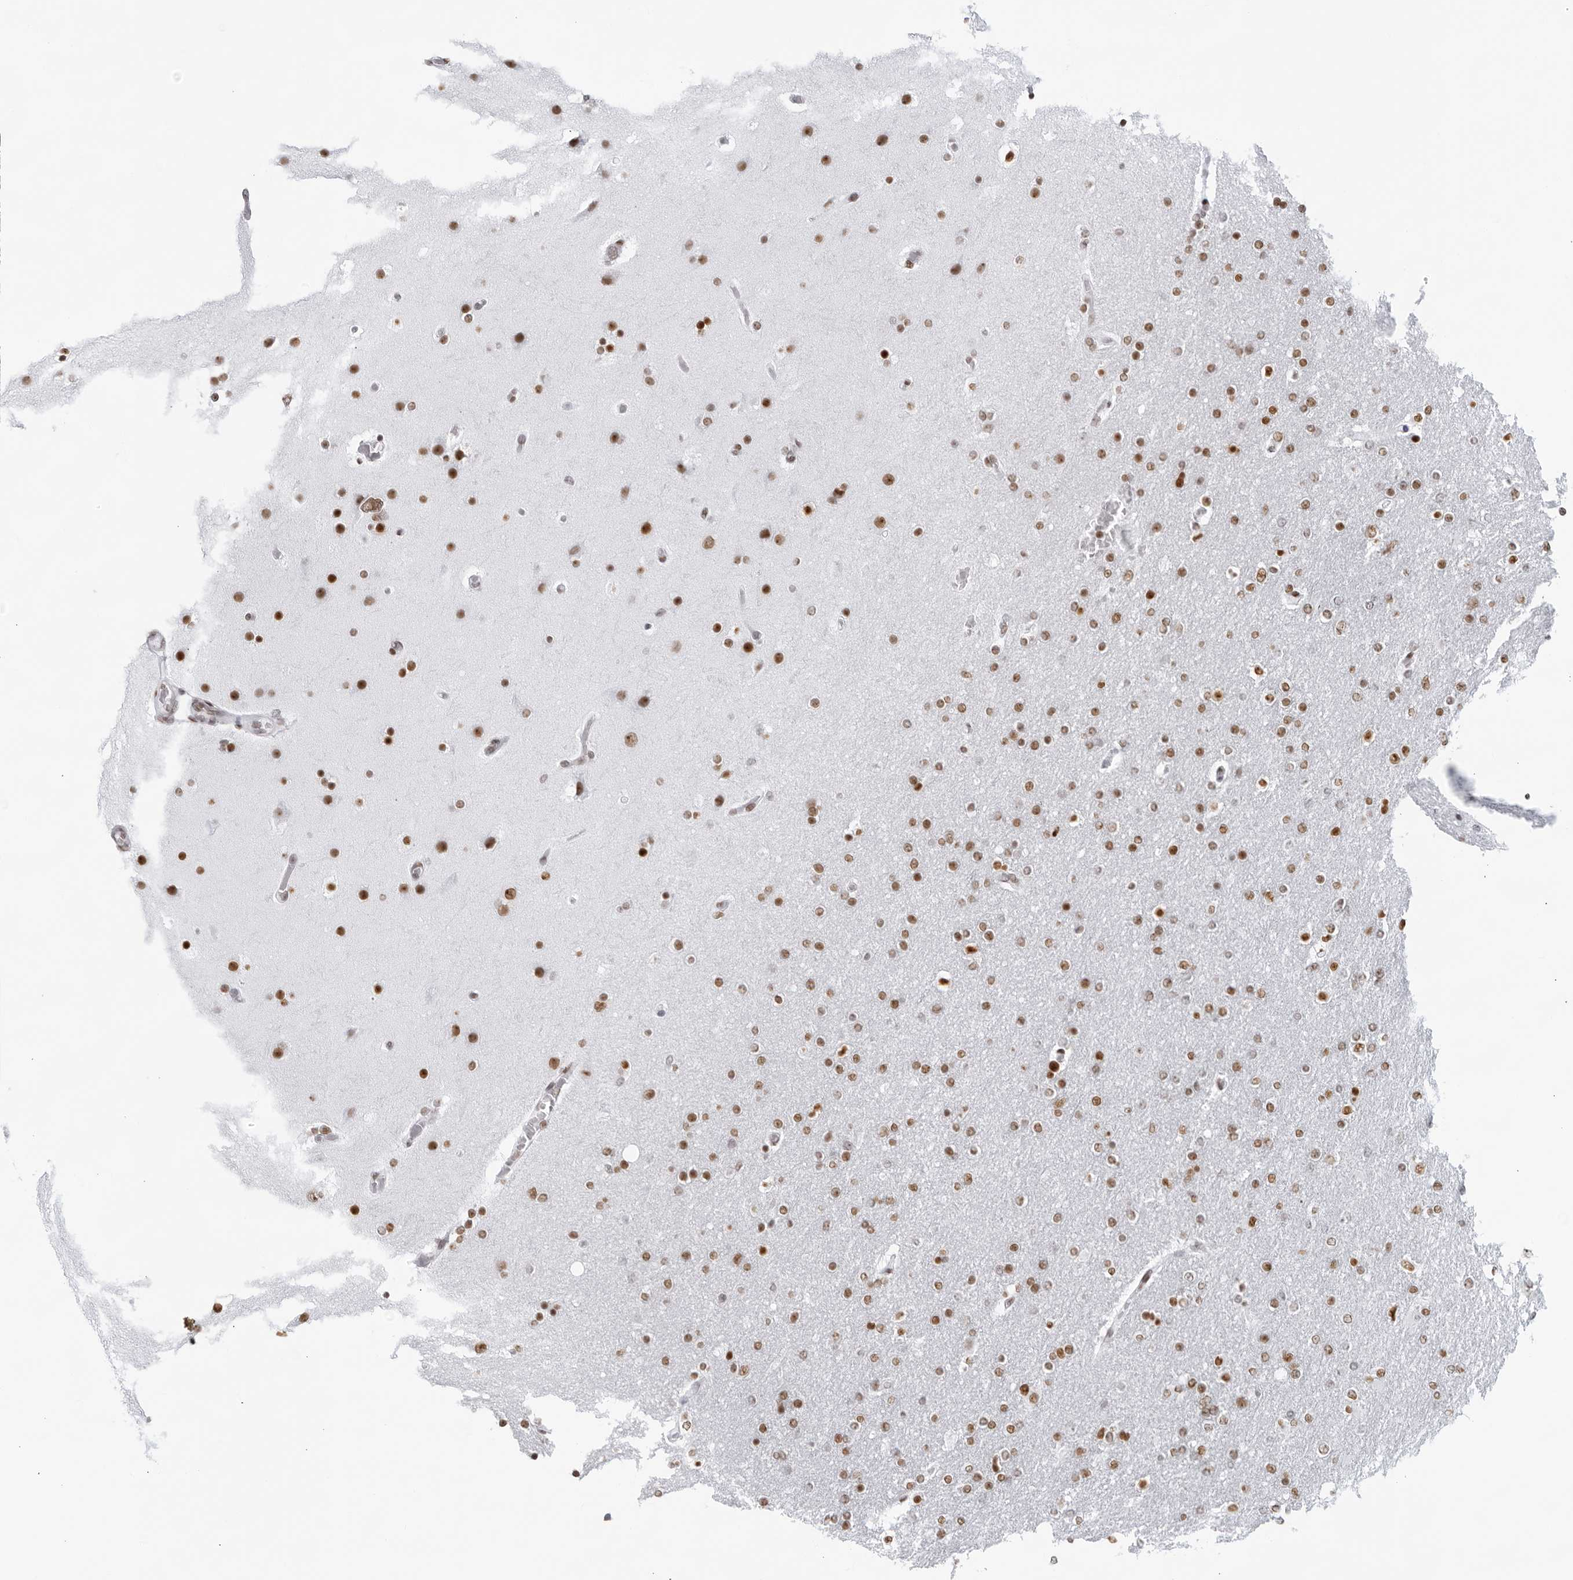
{"staining": {"intensity": "moderate", "quantity": ">75%", "location": "nuclear"}, "tissue": "glioma", "cell_type": "Tumor cells", "image_type": "cancer", "snomed": [{"axis": "morphology", "description": "Glioma, malignant, High grade"}, {"axis": "topography", "description": "Cerebral cortex"}], "caption": "This image reveals glioma stained with immunohistochemistry to label a protein in brown. The nuclear of tumor cells show moderate positivity for the protein. Nuclei are counter-stained blue.", "gene": "HP1BP3", "patient": {"sex": "female", "age": 36}}